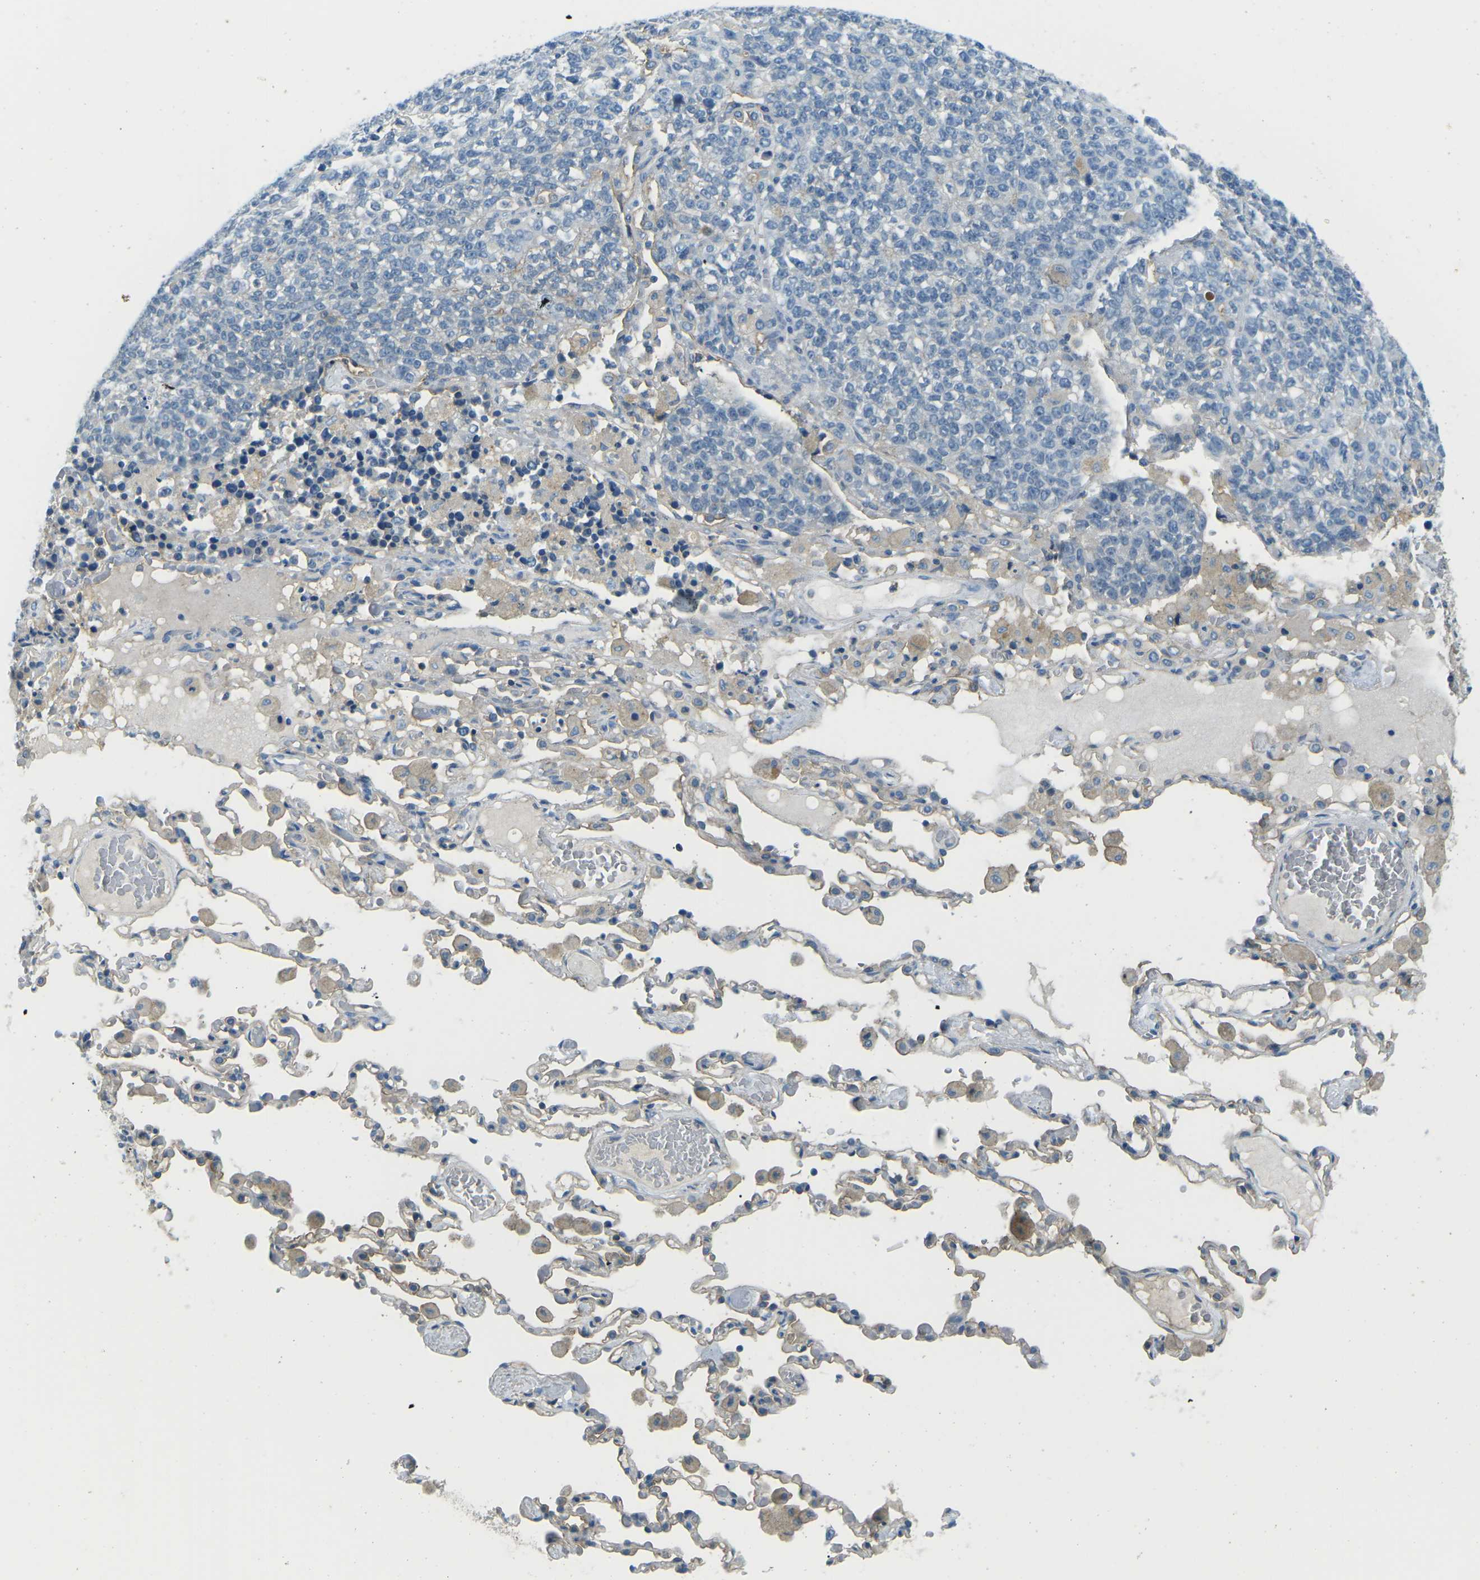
{"staining": {"intensity": "negative", "quantity": "none", "location": "none"}, "tissue": "lung cancer", "cell_type": "Tumor cells", "image_type": "cancer", "snomed": [{"axis": "morphology", "description": "Adenocarcinoma, NOS"}, {"axis": "topography", "description": "Lung"}], "caption": "This is an IHC image of human lung cancer. There is no positivity in tumor cells.", "gene": "CD47", "patient": {"sex": "male", "age": 49}}